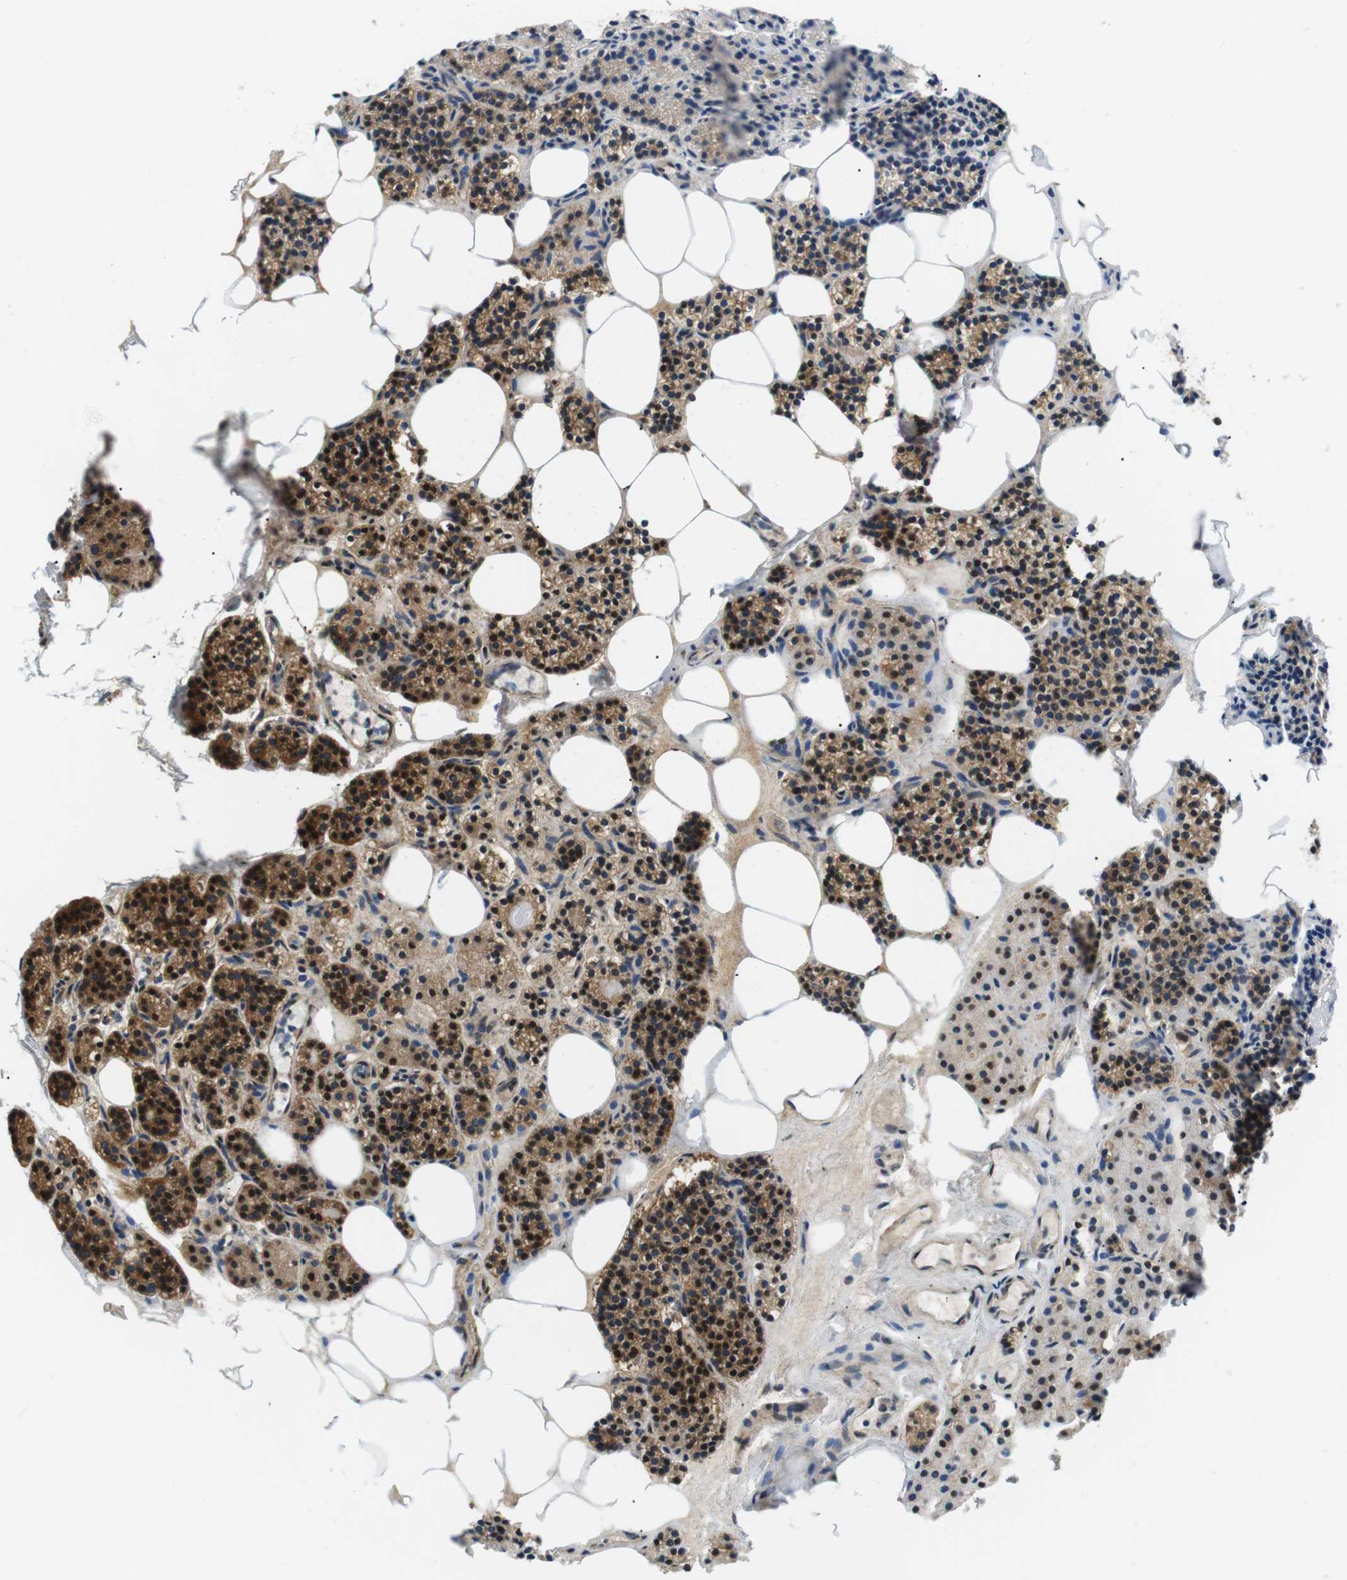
{"staining": {"intensity": "strong", "quantity": ">75%", "location": "cytoplasmic/membranous,nuclear"}, "tissue": "parathyroid gland", "cell_type": "Glandular cells", "image_type": "normal", "snomed": [{"axis": "morphology", "description": "Normal tissue, NOS"}, {"axis": "morphology", "description": "Adenoma, NOS"}, {"axis": "topography", "description": "Parathyroid gland"}], "caption": "Immunohistochemical staining of benign human parathyroid gland reveals >75% levels of strong cytoplasmic/membranous,nuclear protein positivity in approximately >75% of glandular cells.", "gene": "CSNK2B", "patient": {"sex": "female", "age": 74}}